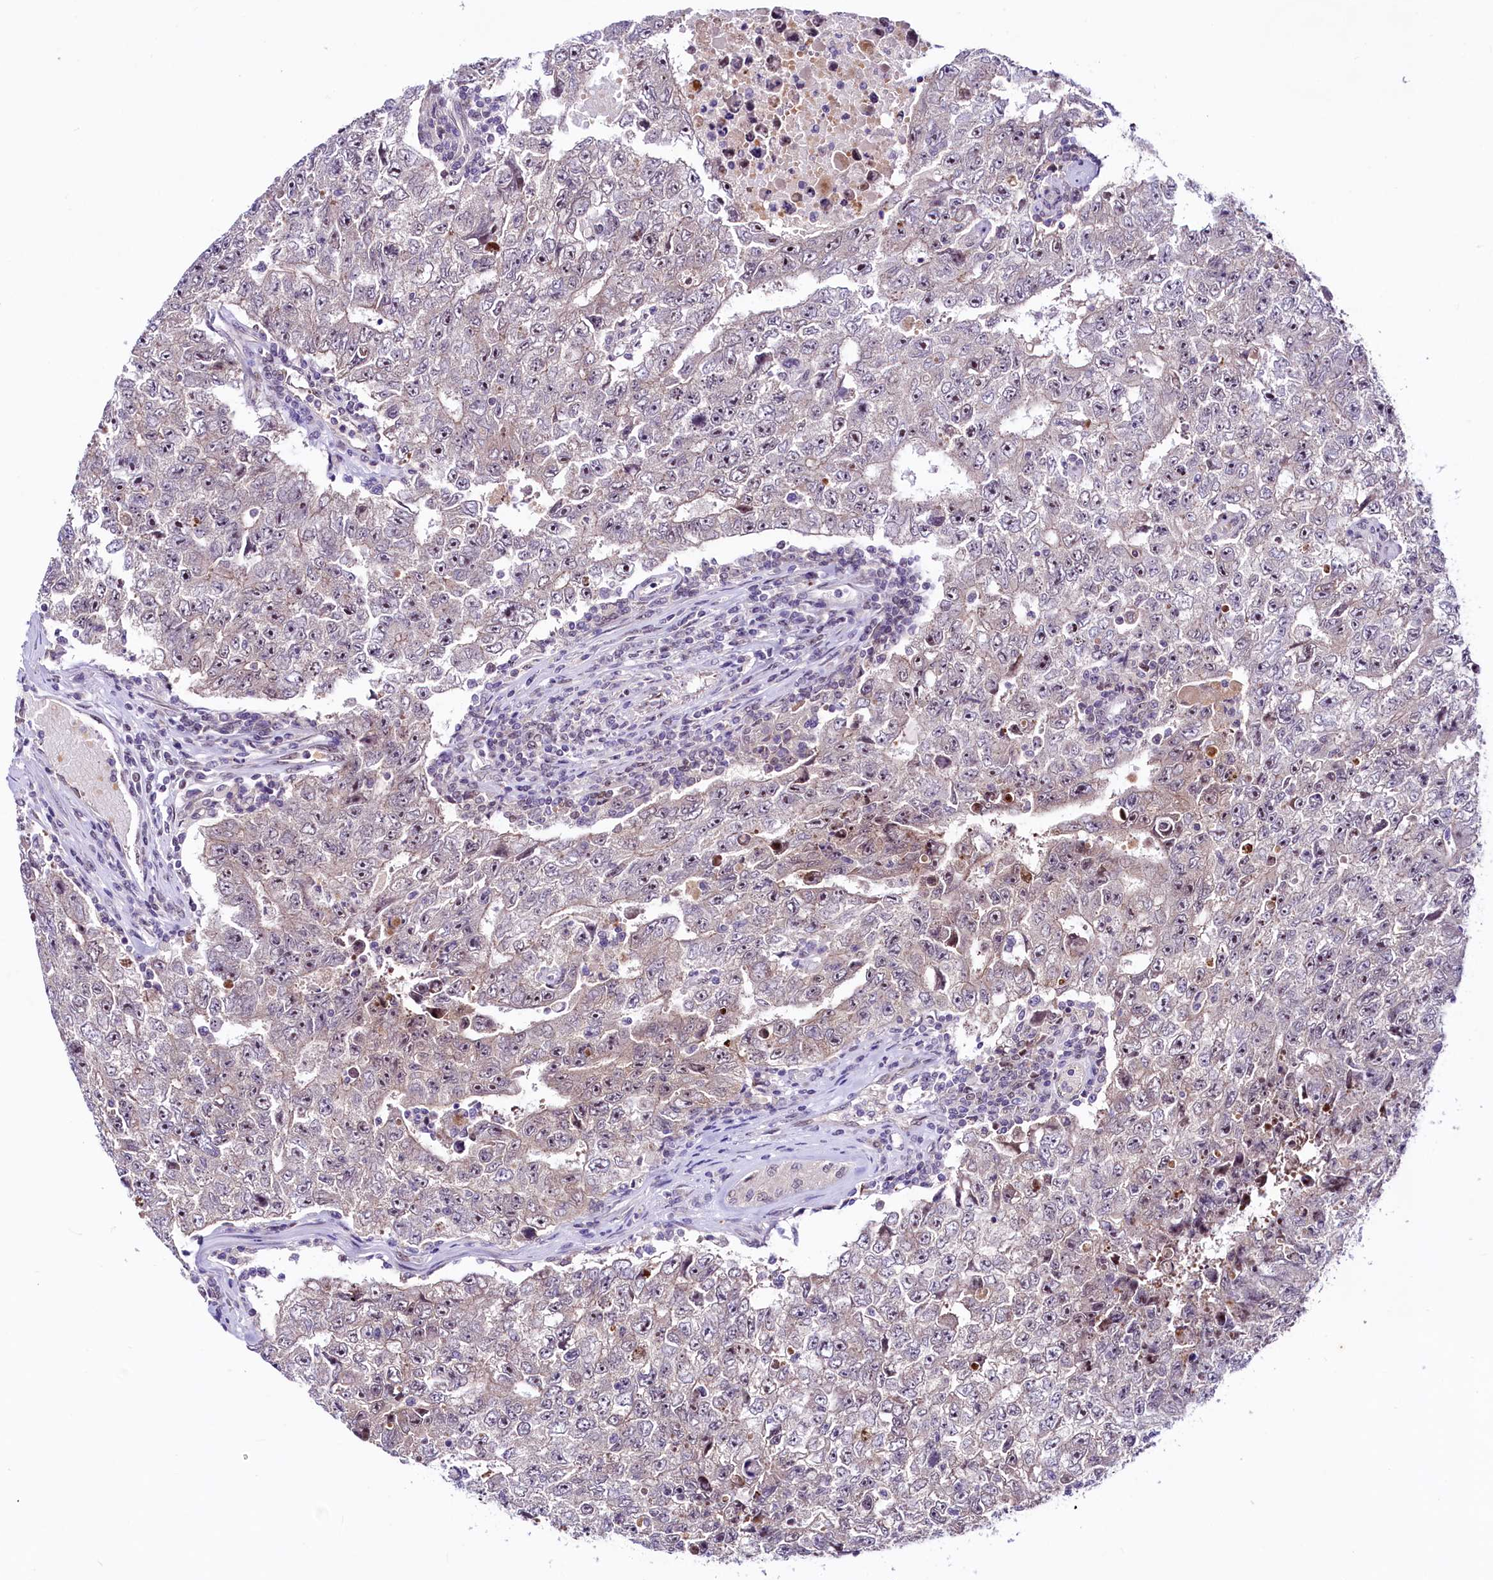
{"staining": {"intensity": "weak", "quantity": "<25%", "location": "cytoplasmic/membranous,nuclear"}, "tissue": "testis cancer", "cell_type": "Tumor cells", "image_type": "cancer", "snomed": [{"axis": "morphology", "description": "Carcinoma, Embryonal, NOS"}, {"axis": "topography", "description": "Testis"}], "caption": "Testis embryonal carcinoma was stained to show a protein in brown. There is no significant expression in tumor cells.", "gene": "LEUTX", "patient": {"sex": "male", "age": 17}}